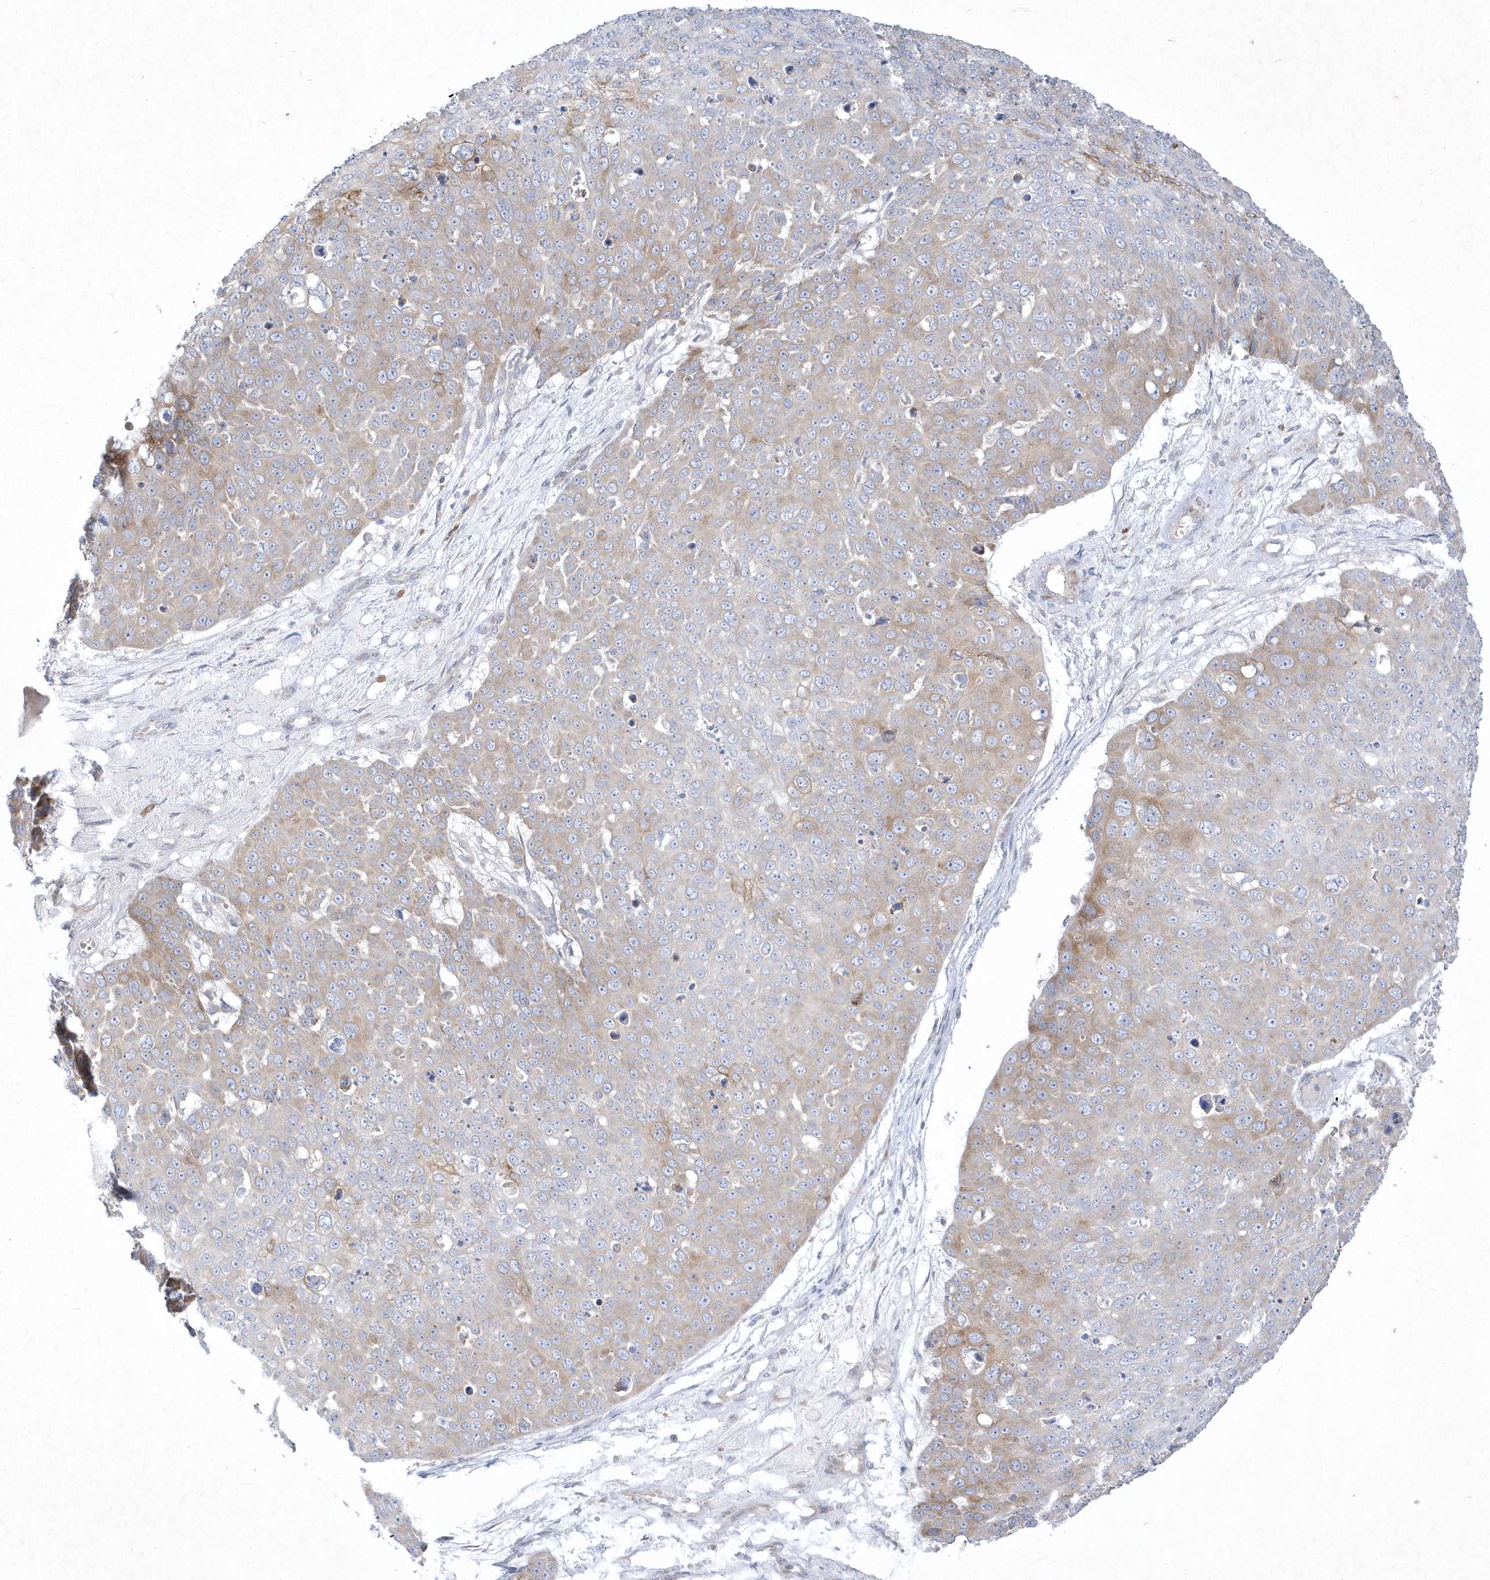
{"staining": {"intensity": "weak", "quantity": "25%-75%", "location": "cytoplasmic/membranous"}, "tissue": "skin cancer", "cell_type": "Tumor cells", "image_type": "cancer", "snomed": [{"axis": "morphology", "description": "Squamous cell carcinoma, NOS"}, {"axis": "topography", "description": "Skin"}], "caption": "Human skin squamous cell carcinoma stained for a protein (brown) reveals weak cytoplasmic/membranous positive positivity in approximately 25%-75% of tumor cells.", "gene": "LARS1", "patient": {"sex": "male", "age": 71}}